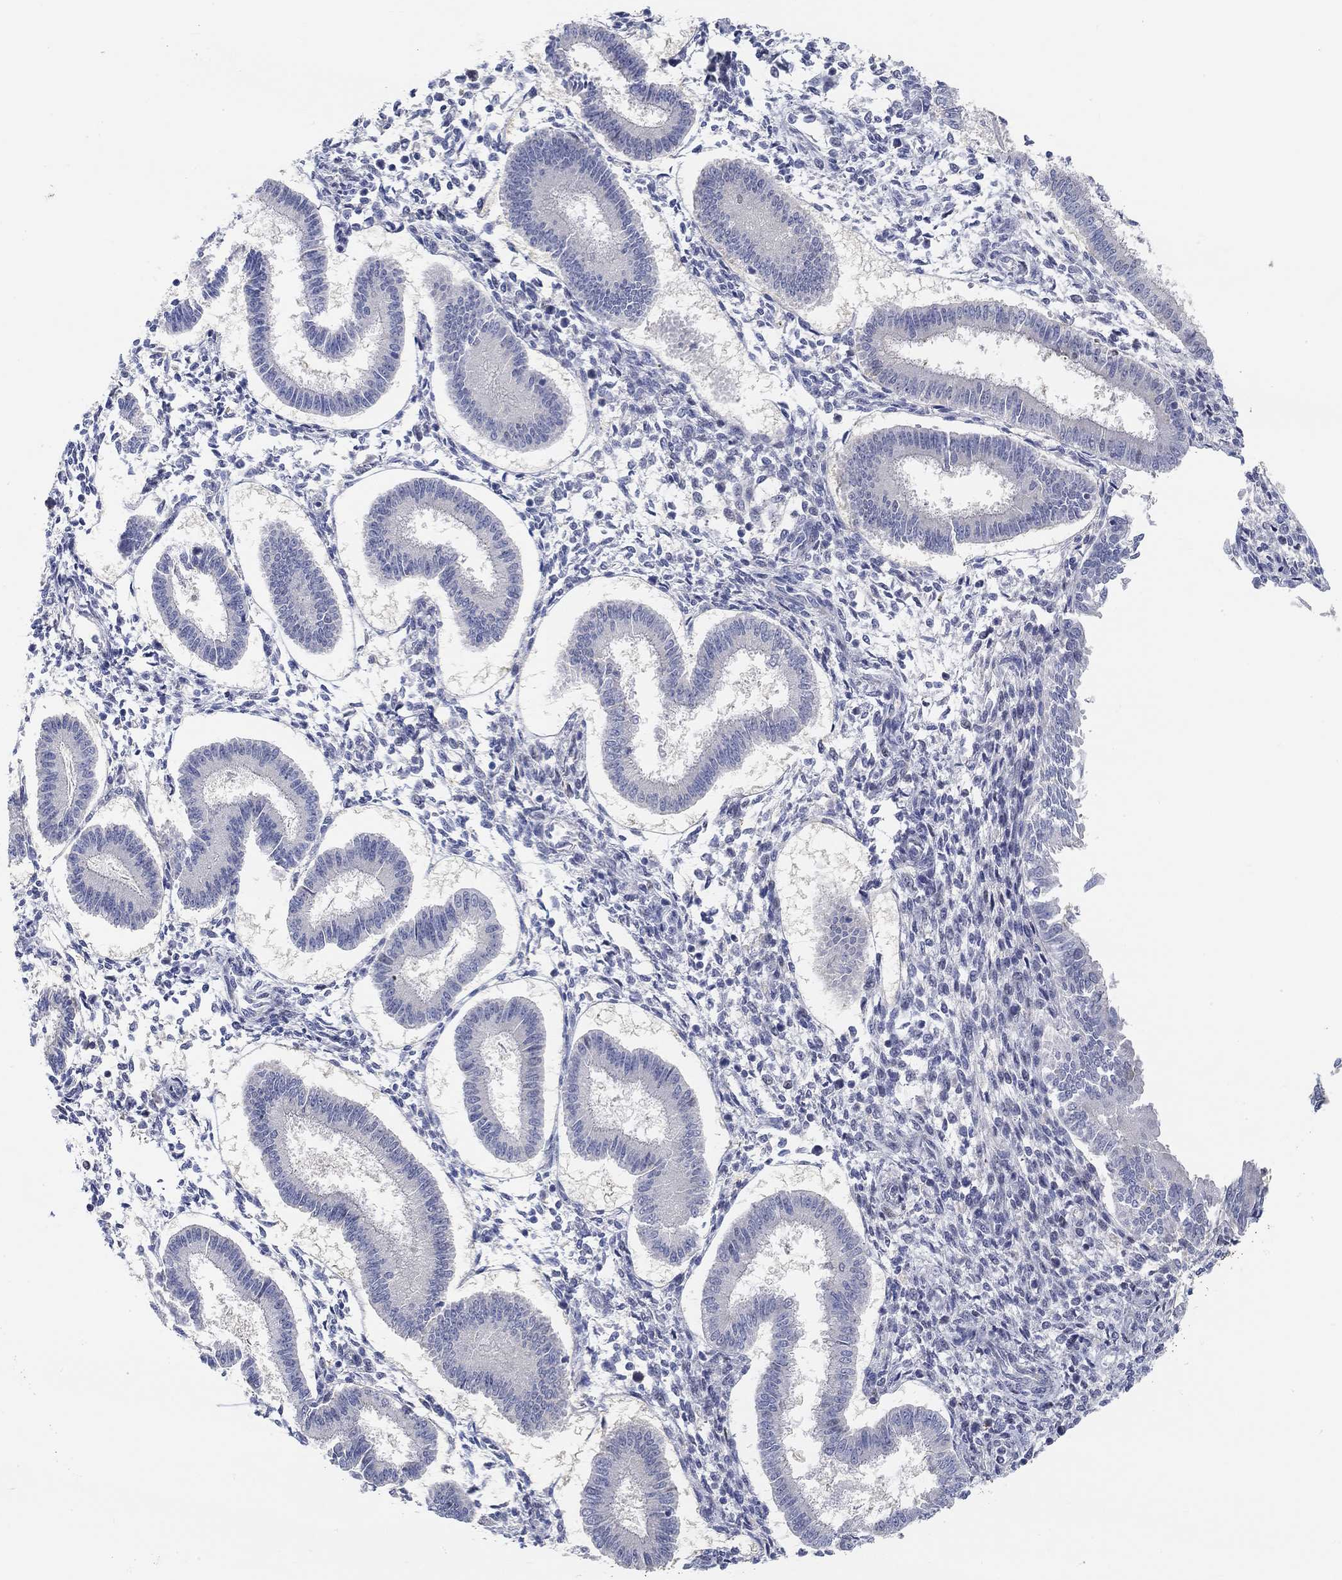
{"staining": {"intensity": "negative", "quantity": "none", "location": "none"}, "tissue": "endometrium", "cell_type": "Cells in endometrial stroma", "image_type": "normal", "snomed": [{"axis": "morphology", "description": "Normal tissue, NOS"}, {"axis": "topography", "description": "Endometrium"}], "caption": "Cells in endometrial stroma show no significant positivity in normal endometrium. The staining is performed using DAB (3,3'-diaminobenzidine) brown chromogen with nuclei counter-stained in using hematoxylin.", "gene": "SNTG2", "patient": {"sex": "female", "age": 43}}